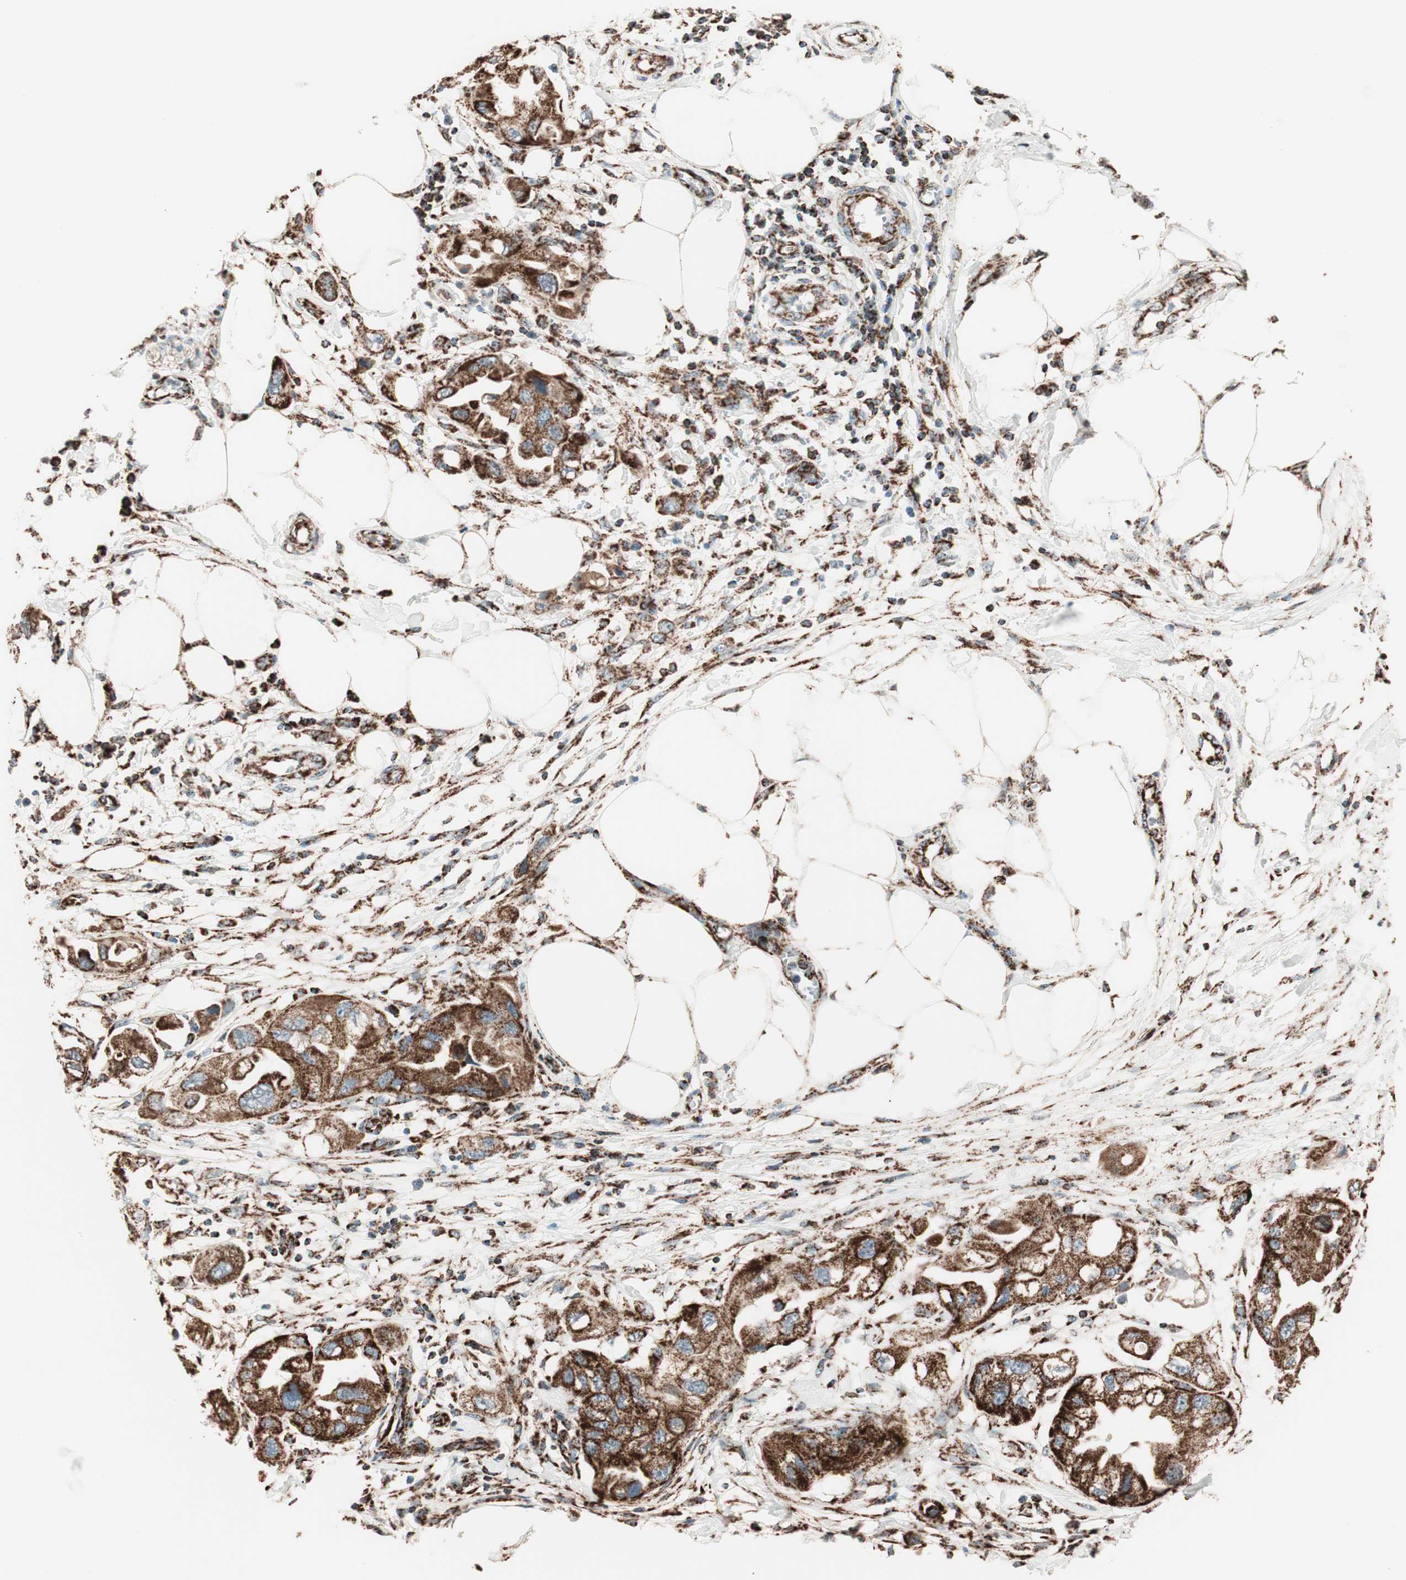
{"staining": {"intensity": "strong", "quantity": ">75%", "location": "cytoplasmic/membranous"}, "tissue": "endometrial cancer", "cell_type": "Tumor cells", "image_type": "cancer", "snomed": [{"axis": "morphology", "description": "Adenocarcinoma, NOS"}, {"axis": "topography", "description": "Endometrium"}], "caption": "There is high levels of strong cytoplasmic/membranous expression in tumor cells of endometrial adenocarcinoma, as demonstrated by immunohistochemical staining (brown color).", "gene": "TOMM22", "patient": {"sex": "female", "age": 67}}